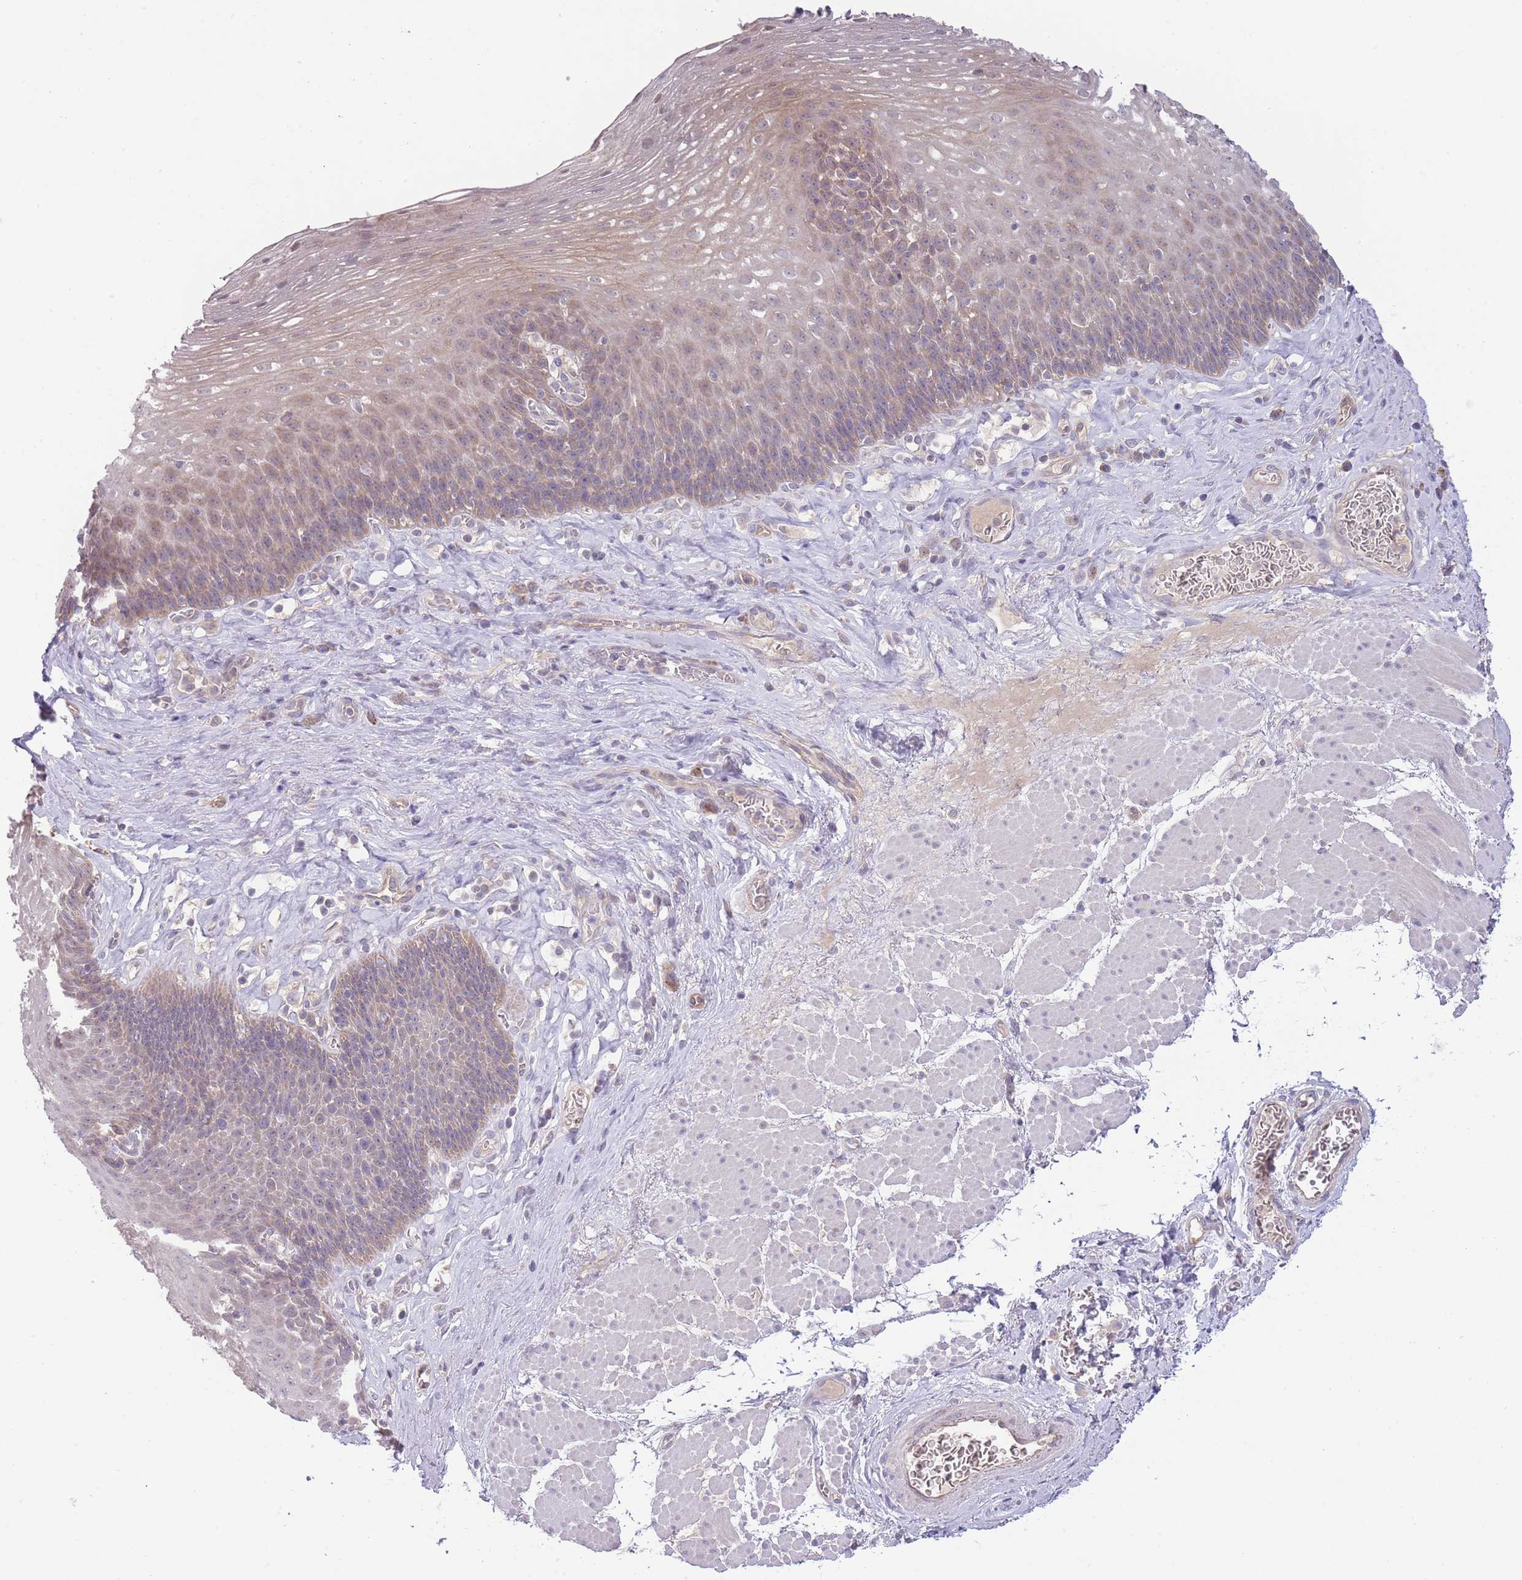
{"staining": {"intensity": "weak", "quantity": "25%-75%", "location": "cytoplasmic/membranous"}, "tissue": "esophagus", "cell_type": "Squamous epithelial cells", "image_type": "normal", "snomed": [{"axis": "morphology", "description": "Normal tissue, NOS"}, {"axis": "topography", "description": "Esophagus"}], "caption": "The photomicrograph exhibits staining of normal esophagus, revealing weak cytoplasmic/membranous protein staining (brown color) within squamous epithelial cells.", "gene": "SKOR2", "patient": {"sex": "female", "age": 66}}